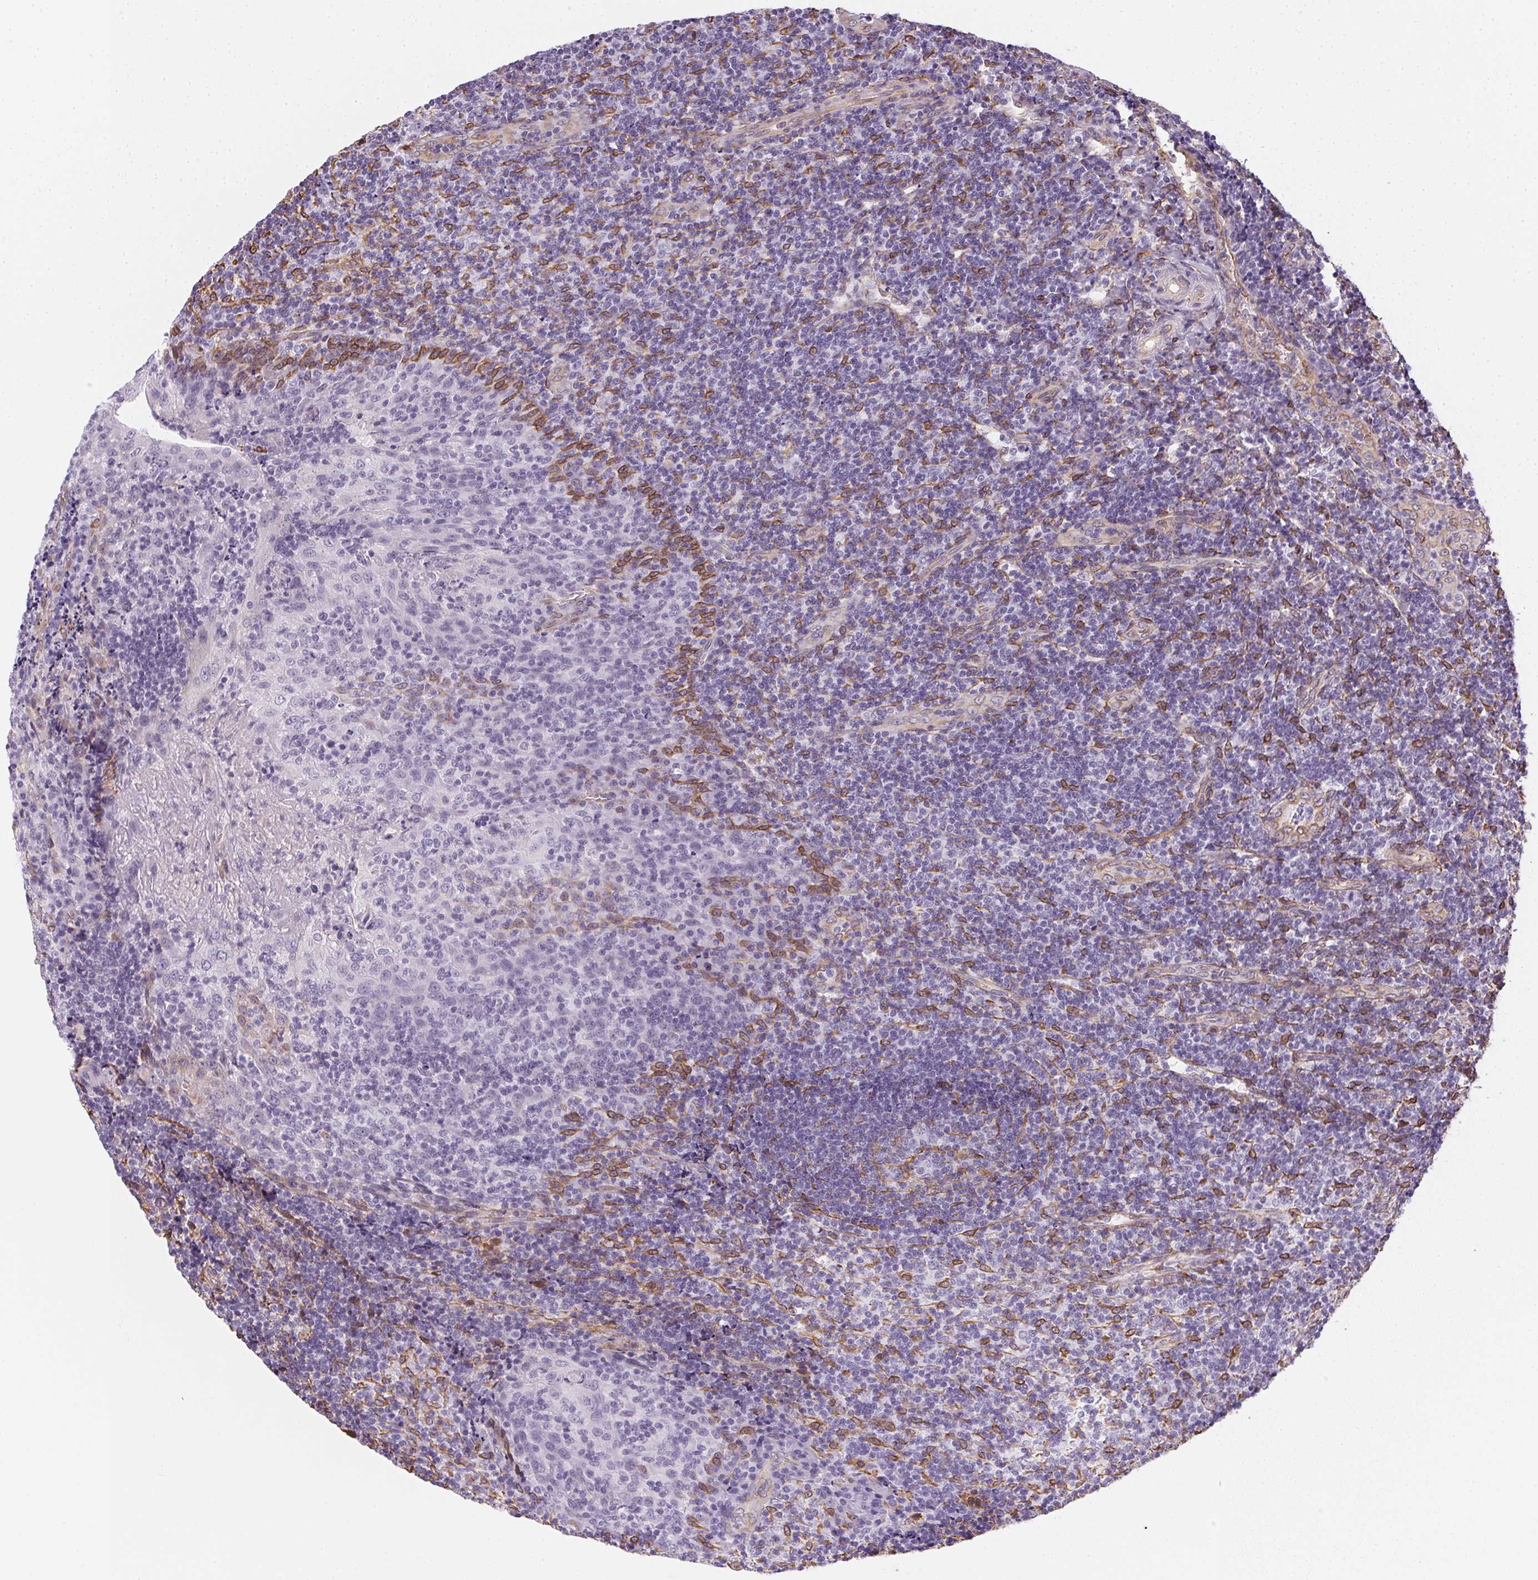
{"staining": {"intensity": "moderate", "quantity": "25%-75%", "location": "cytoplasmic/membranous"}, "tissue": "tonsil", "cell_type": "Germinal center cells", "image_type": "normal", "snomed": [{"axis": "morphology", "description": "Normal tissue, NOS"}, {"axis": "topography", "description": "Tonsil"}], "caption": "This is a histology image of IHC staining of benign tonsil, which shows moderate staining in the cytoplasmic/membranous of germinal center cells.", "gene": "RSBN1", "patient": {"sex": "male", "age": 17}}